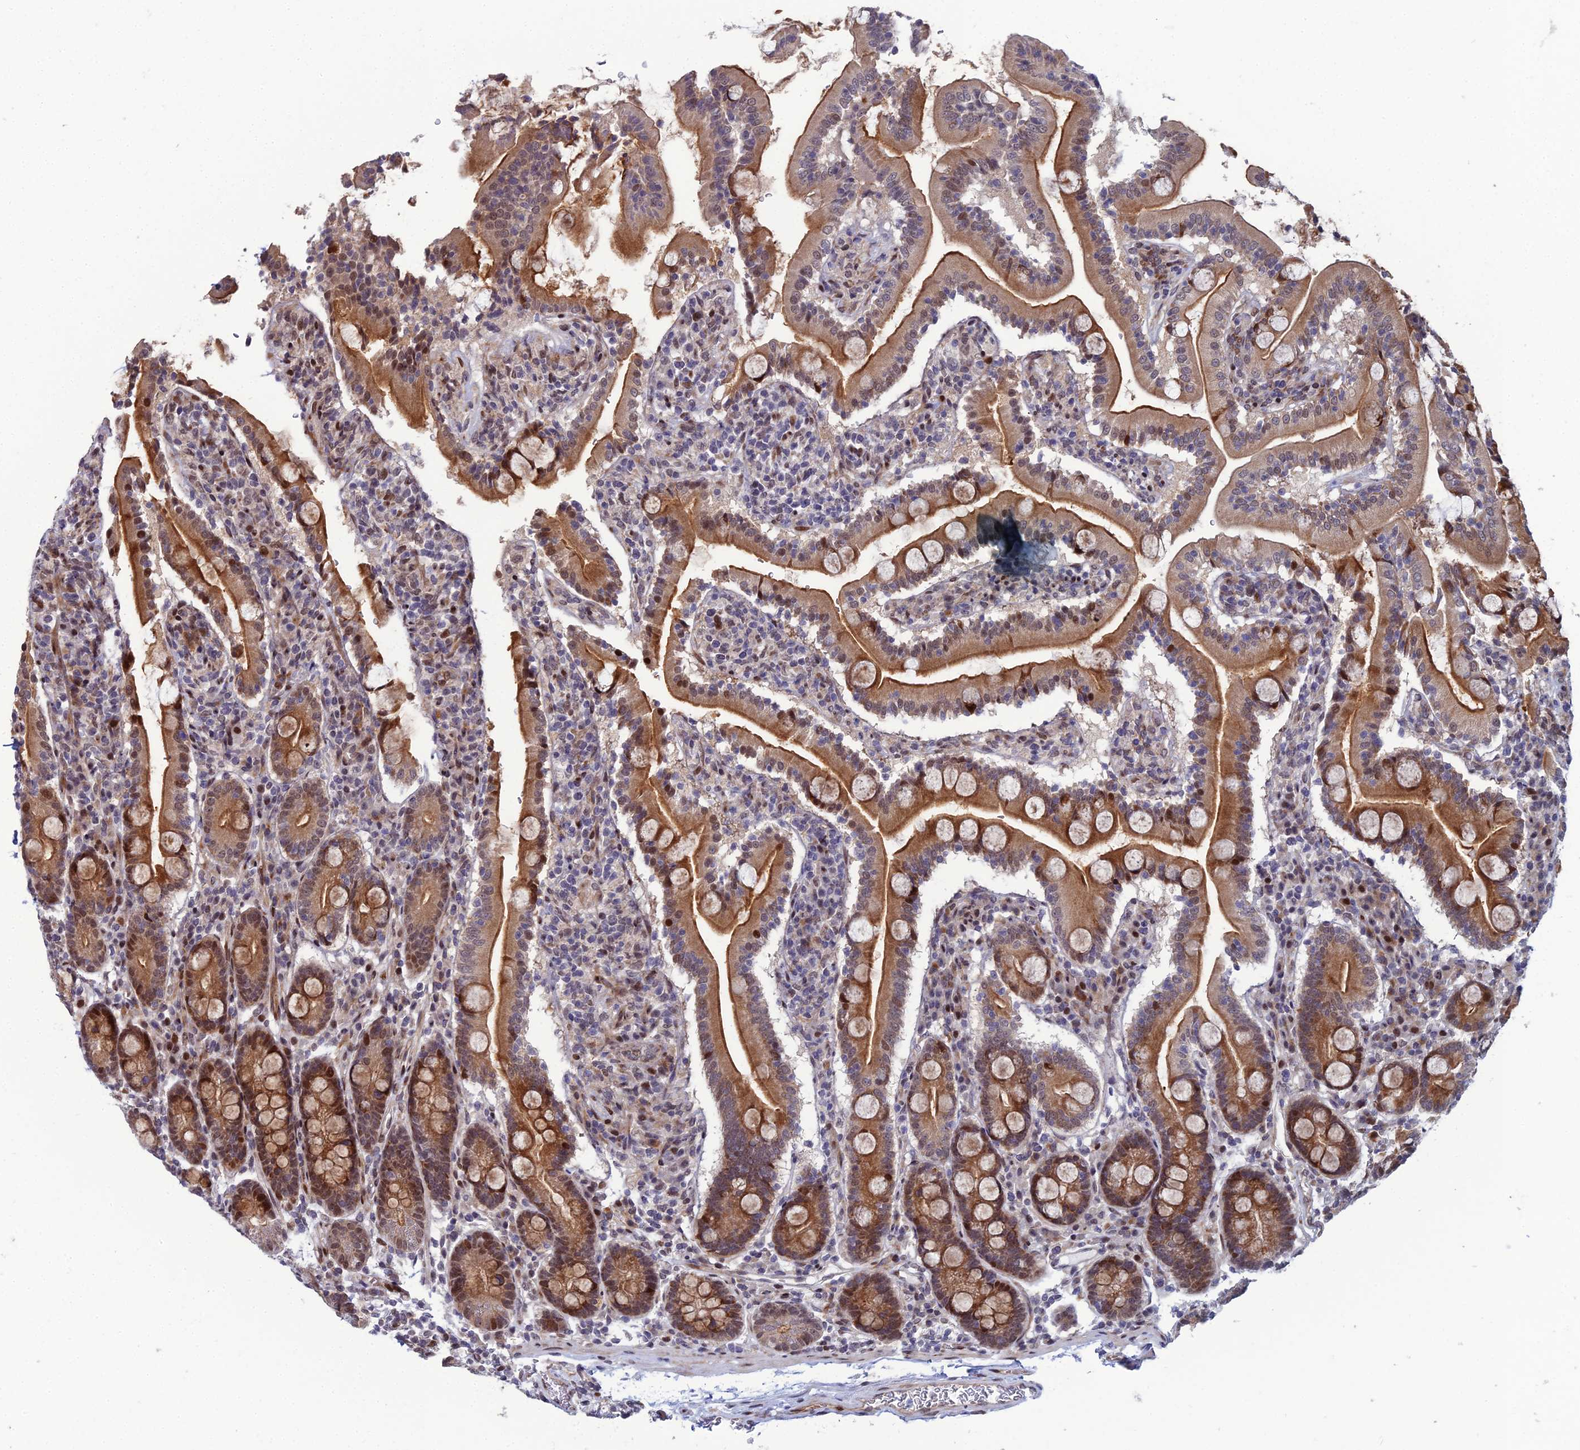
{"staining": {"intensity": "moderate", "quantity": ">75%", "location": "cytoplasmic/membranous,nuclear"}, "tissue": "duodenum", "cell_type": "Glandular cells", "image_type": "normal", "snomed": [{"axis": "morphology", "description": "Normal tissue, NOS"}, {"axis": "topography", "description": "Duodenum"}], "caption": "Glandular cells display moderate cytoplasmic/membranous,nuclear positivity in about >75% of cells in normal duodenum.", "gene": "ZNF668", "patient": {"sex": "male", "age": 35}}